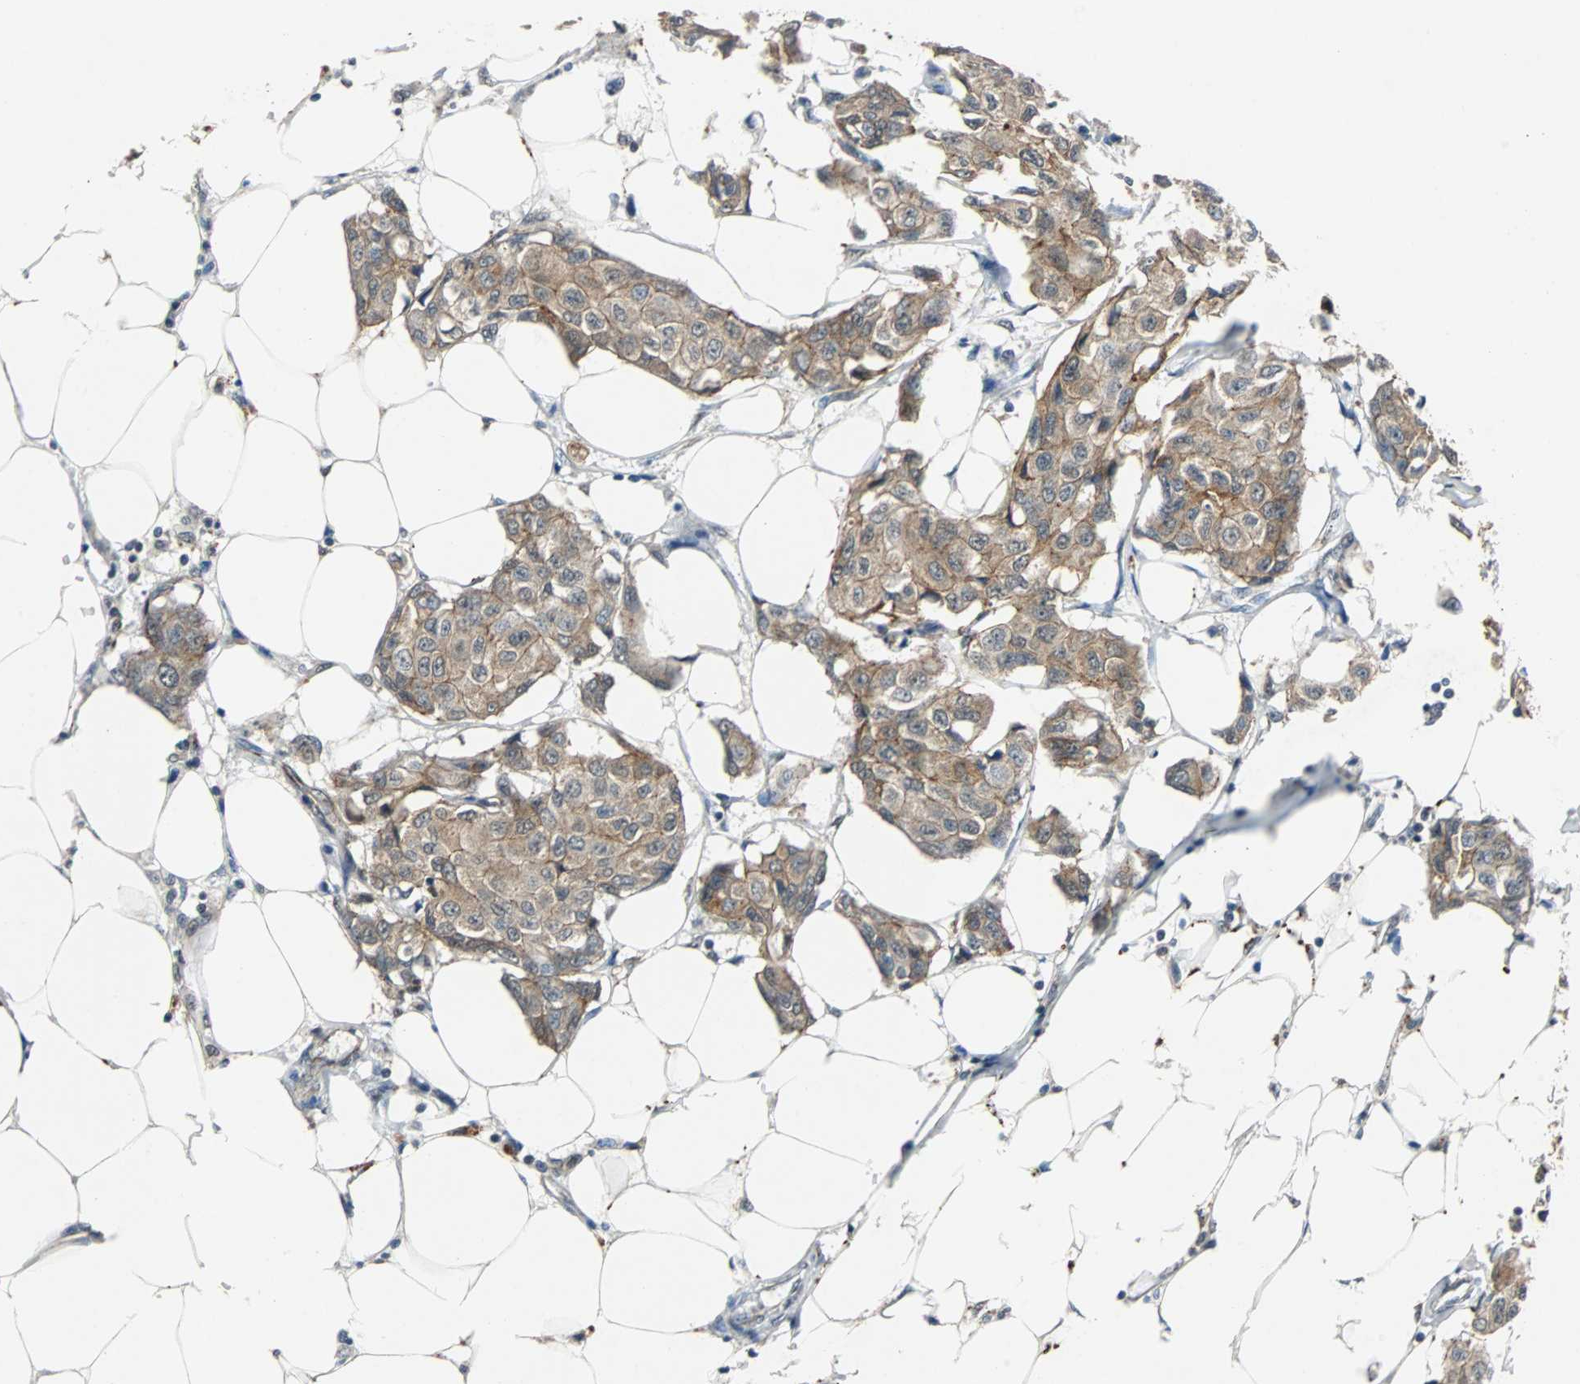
{"staining": {"intensity": "moderate", "quantity": ">75%", "location": "cytoplasmic/membranous"}, "tissue": "breast cancer", "cell_type": "Tumor cells", "image_type": "cancer", "snomed": [{"axis": "morphology", "description": "Duct carcinoma"}, {"axis": "topography", "description": "Breast"}], "caption": "This micrograph displays immunohistochemistry staining of breast intraductal carcinoma, with medium moderate cytoplasmic/membranous staining in about >75% of tumor cells.", "gene": "LSR", "patient": {"sex": "female", "age": 80}}